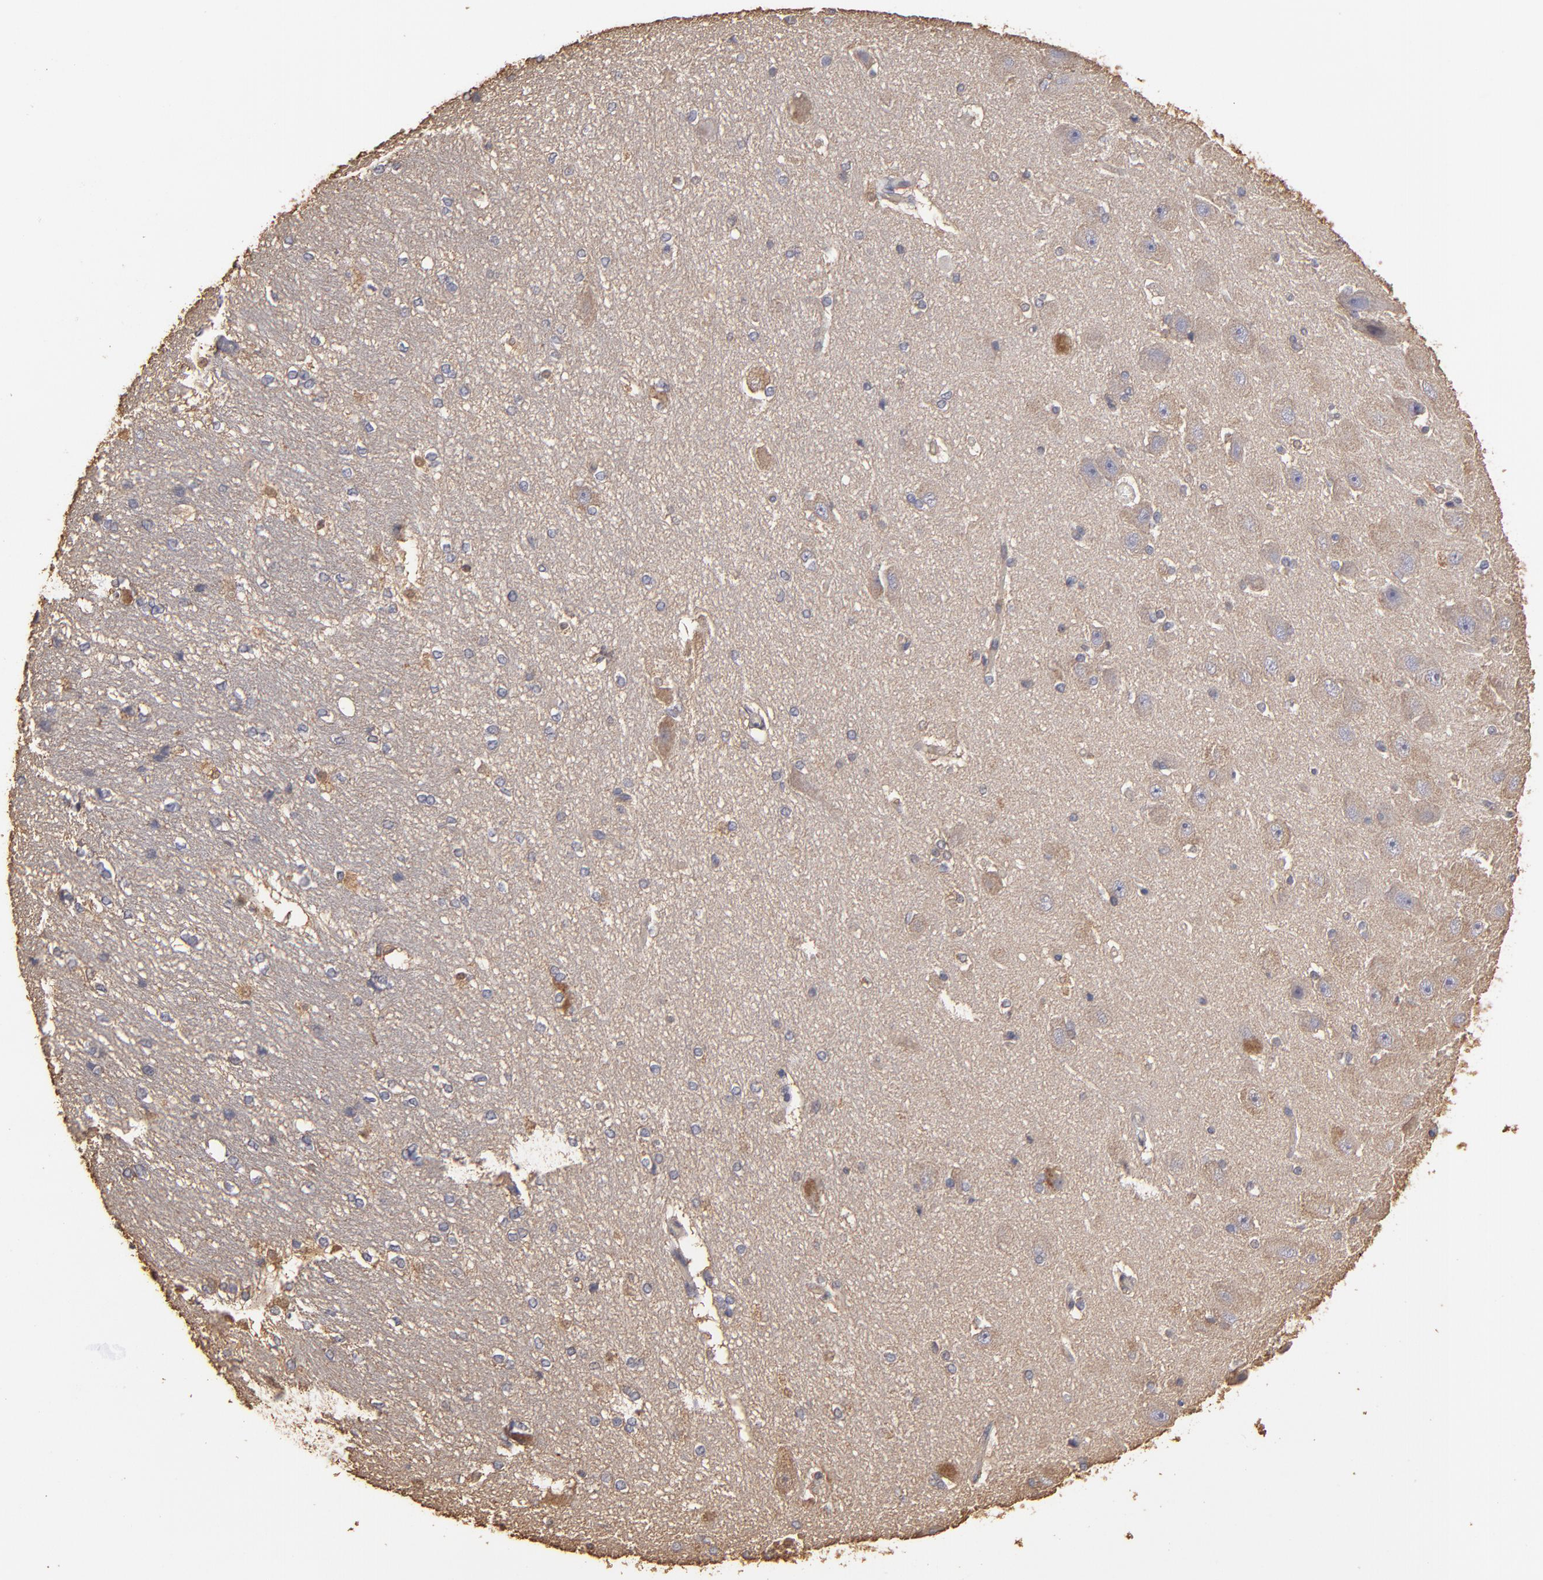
{"staining": {"intensity": "negative", "quantity": "none", "location": "none"}, "tissue": "hippocampus", "cell_type": "Glial cells", "image_type": "normal", "snomed": [{"axis": "morphology", "description": "Normal tissue, NOS"}, {"axis": "topography", "description": "Hippocampus"}], "caption": "DAB (3,3'-diaminobenzidine) immunohistochemical staining of normal human hippocampus displays no significant staining in glial cells. (DAB (3,3'-diaminobenzidine) IHC with hematoxylin counter stain).", "gene": "DMD", "patient": {"sex": "female", "age": 19}}